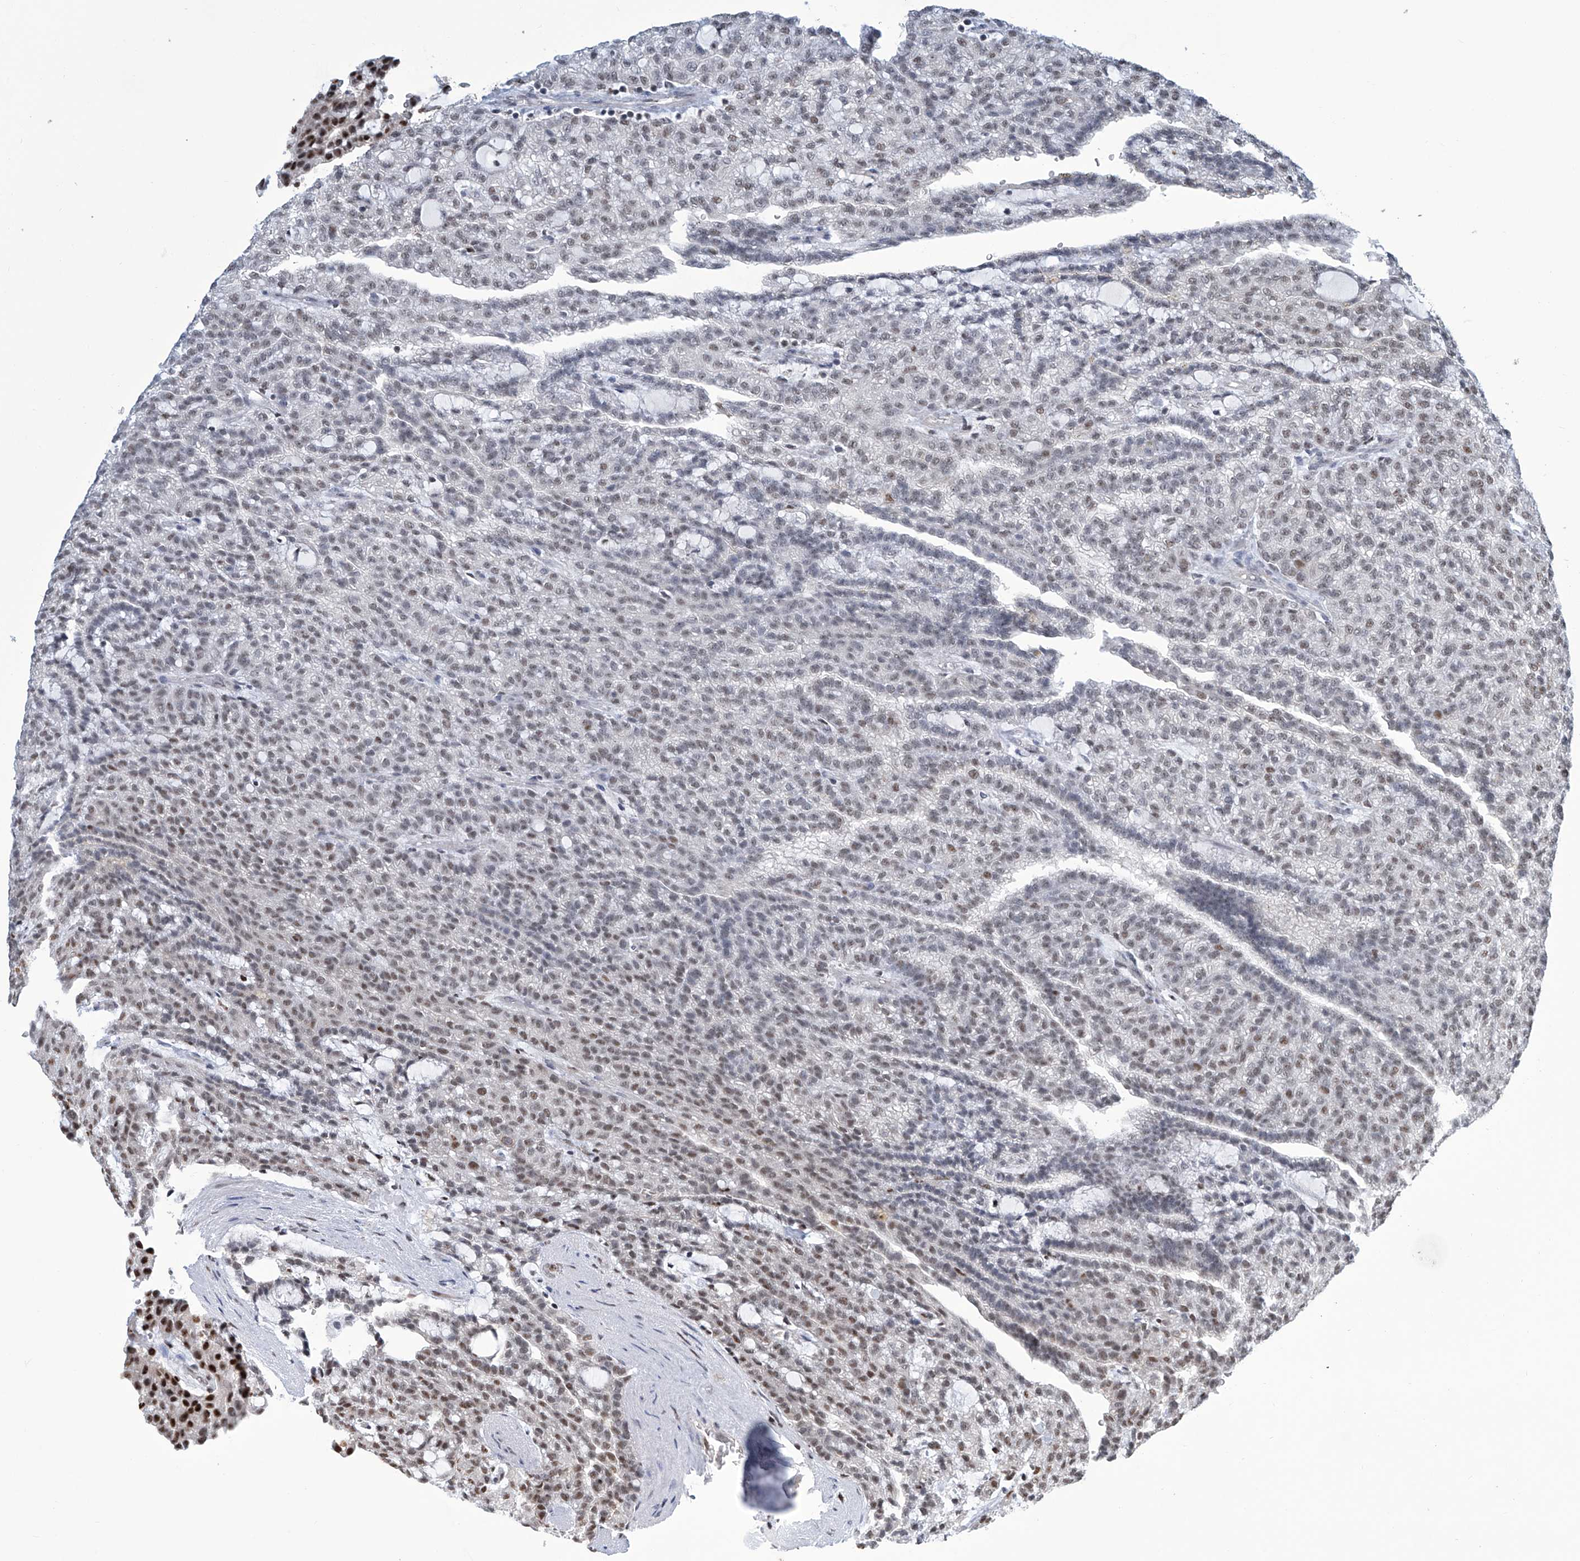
{"staining": {"intensity": "moderate", "quantity": "25%-75%", "location": "nuclear"}, "tissue": "renal cancer", "cell_type": "Tumor cells", "image_type": "cancer", "snomed": [{"axis": "morphology", "description": "Adenocarcinoma, NOS"}, {"axis": "topography", "description": "Kidney"}], "caption": "A photomicrograph showing moderate nuclear expression in about 25%-75% of tumor cells in renal adenocarcinoma, as visualized by brown immunohistochemical staining.", "gene": "SREBF2", "patient": {"sex": "male", "age": 63}}